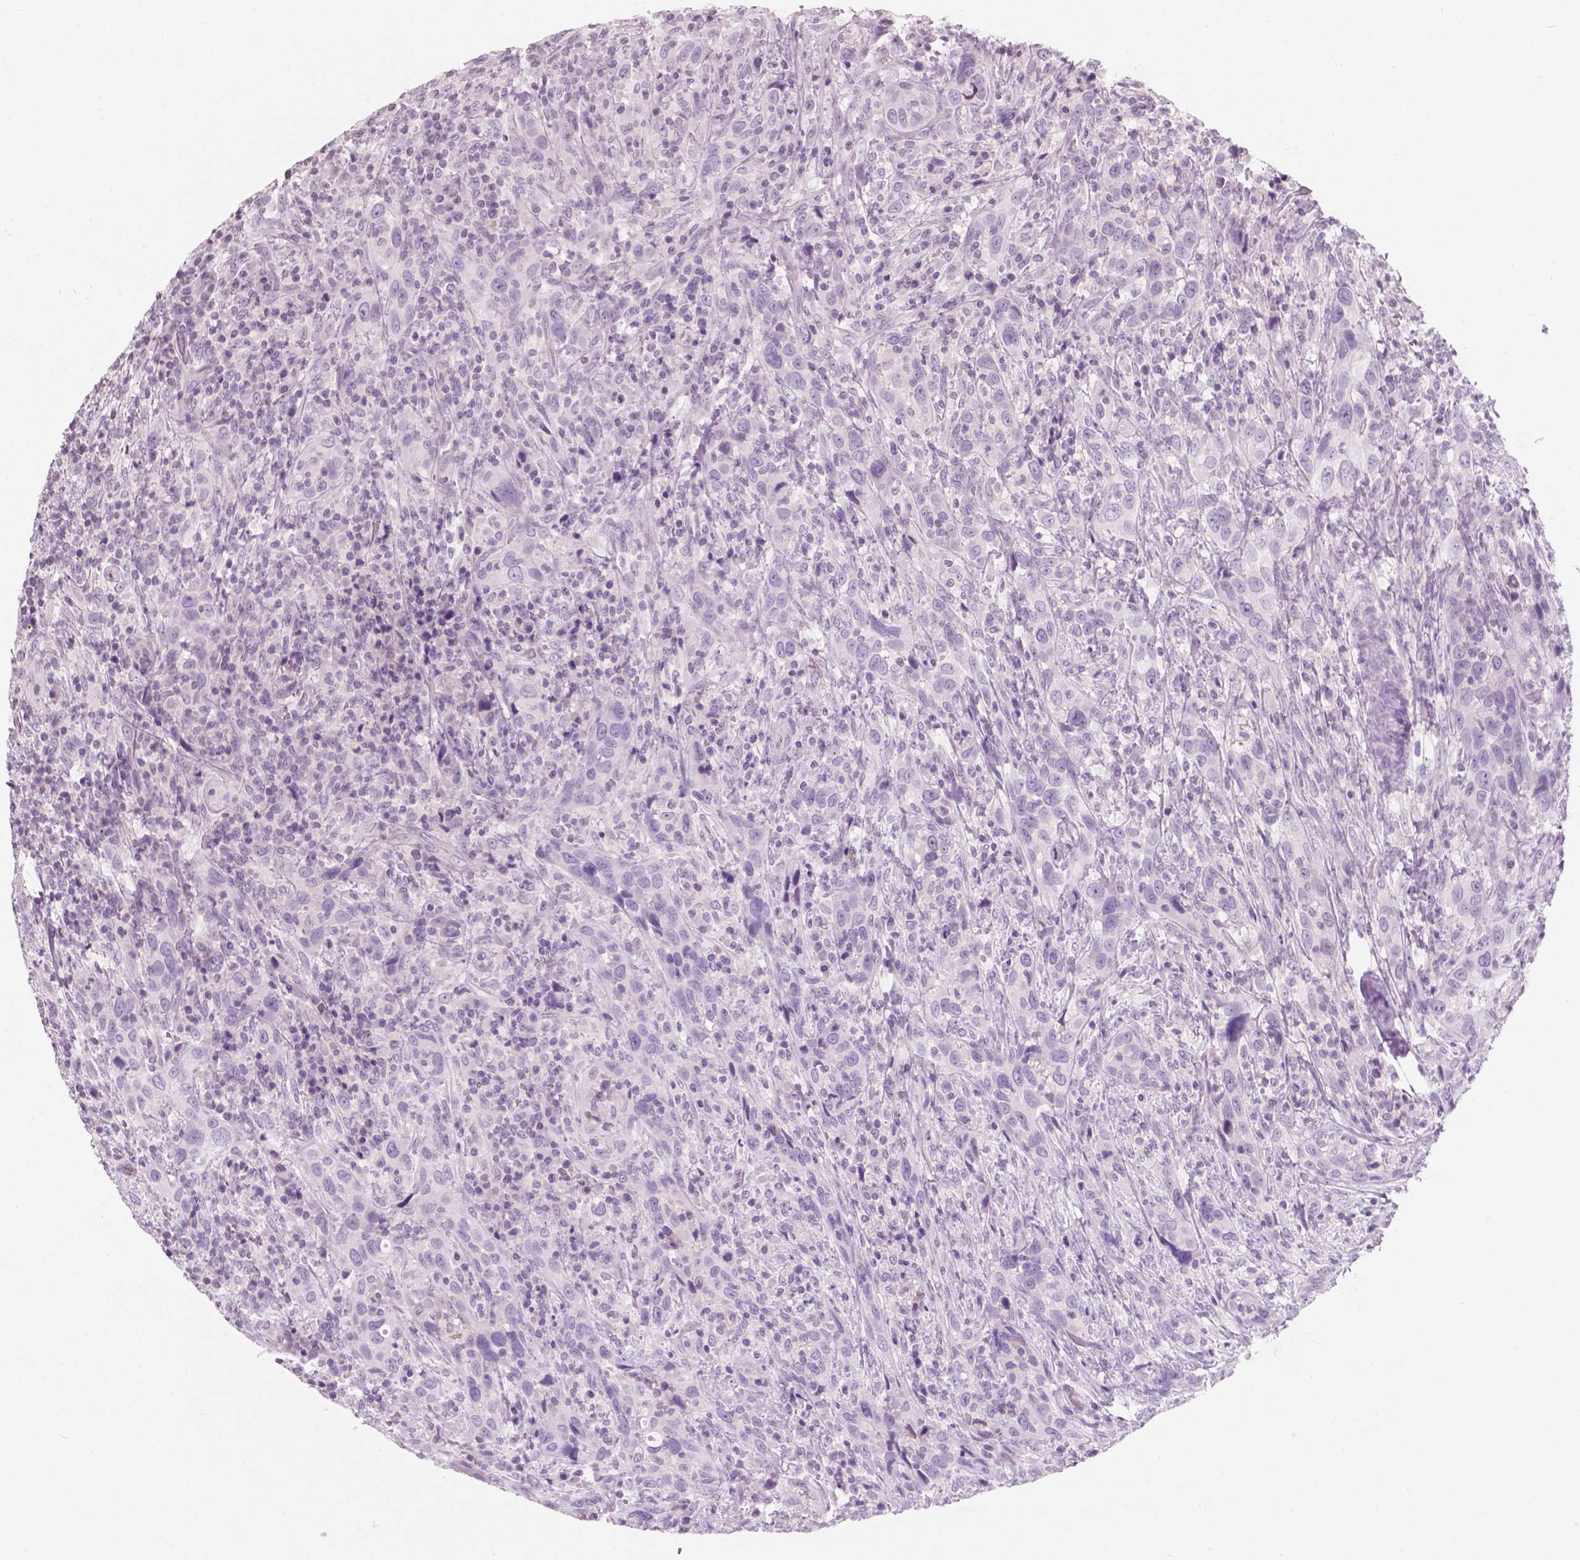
{"staining": {"intensity": "negative", "quantity": "none", "location": "none"}, "tissue": "urothelial cancer", "cell_type": "Tumor cells", "image_type": "cancer", "snomed": [{"axis": "morphology", "description": "Urothelial carcinoma, NOS"}, {"axis": "morphology", "description": "Urothelial carcinoma, High grade"}, {"axis": "topography", "description": "Urinary bladder"}], "caption": "Immunohistochemistry of urothelial cancer displays no expression in tumor cells.", "gene": "AWAT1", "patient": {"sex": "female", "age": 64}}